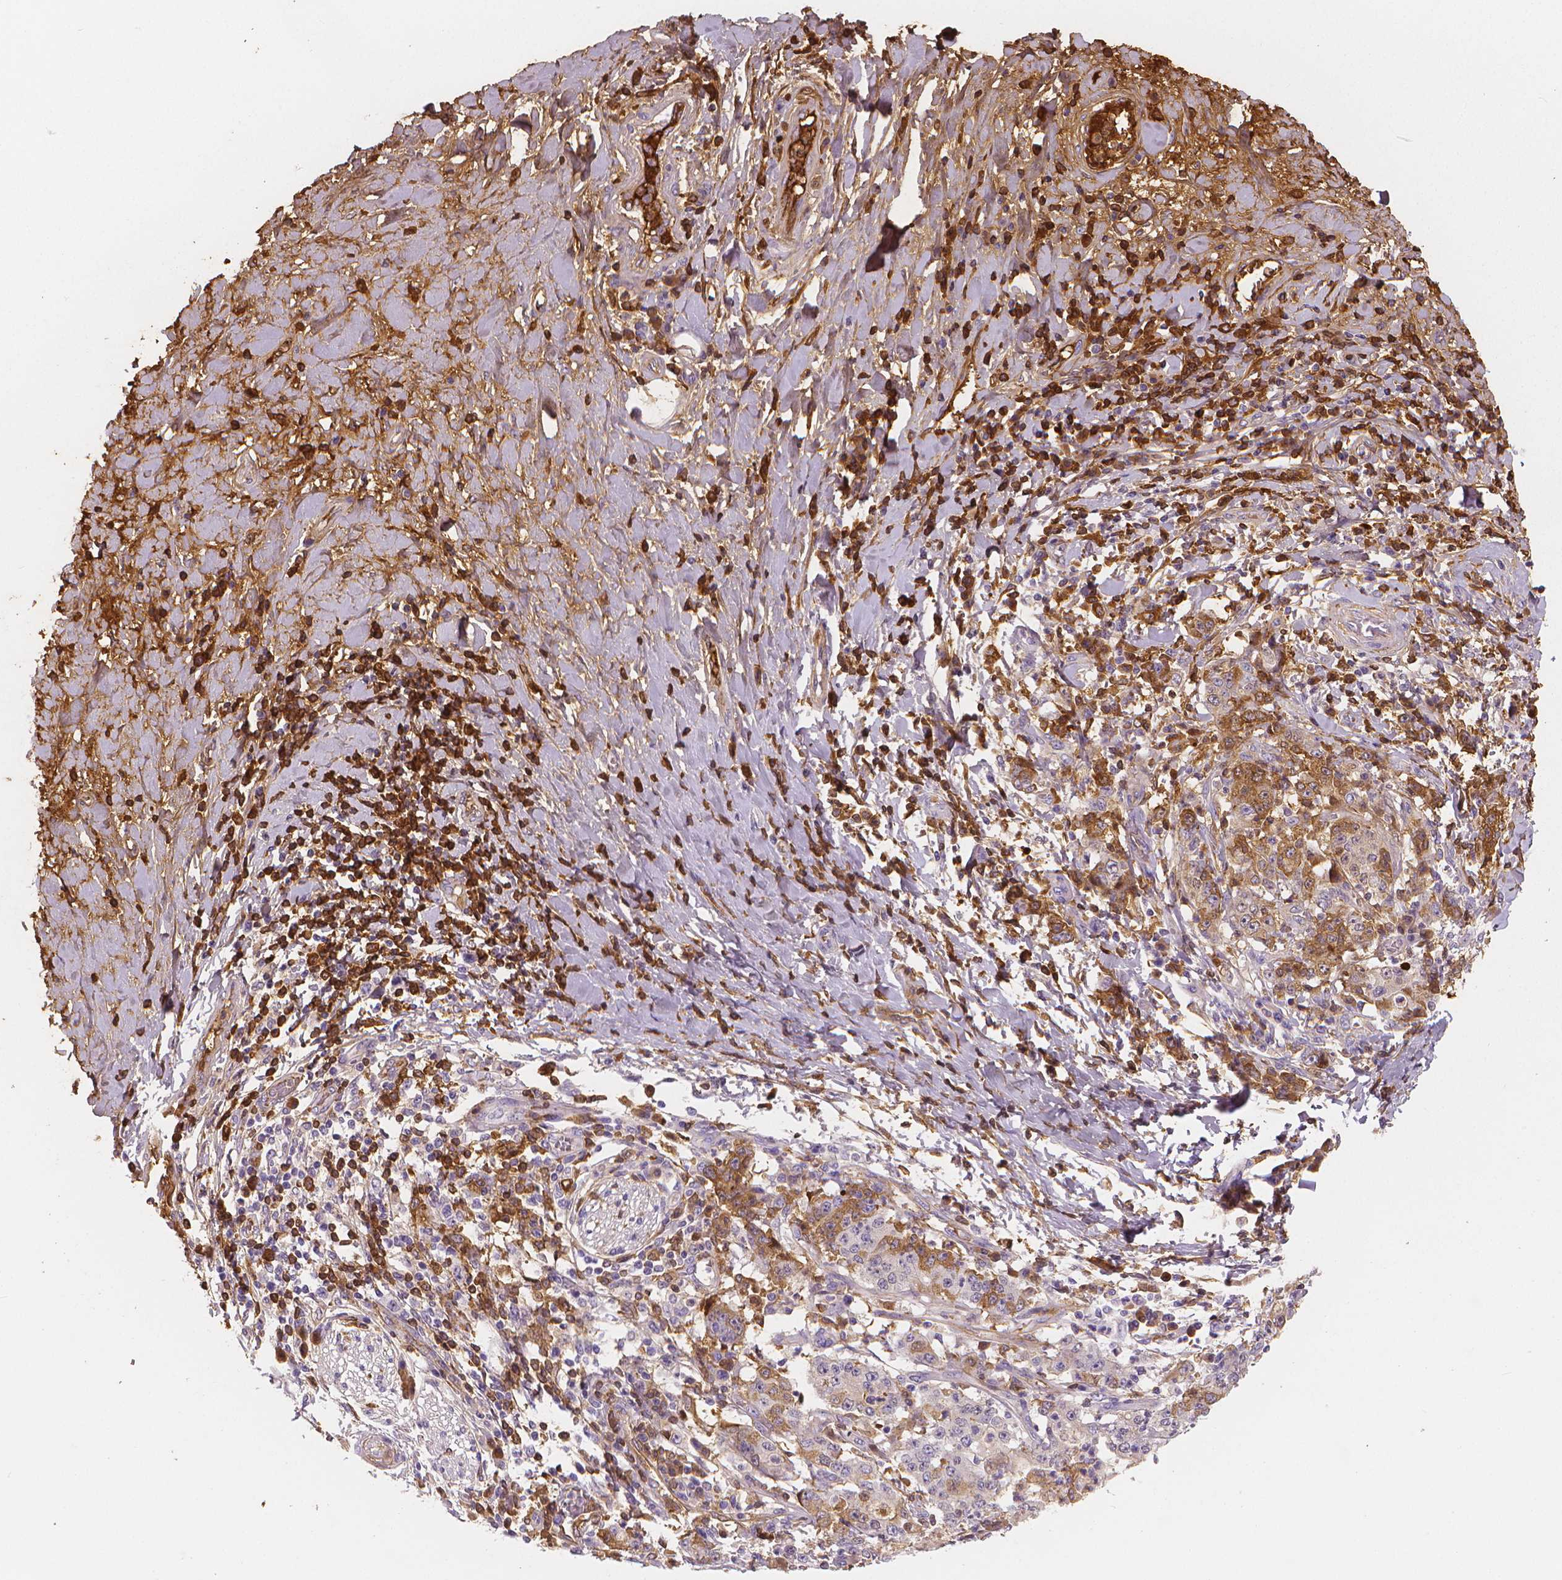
{"staining": {"intensity": "moderate", "quantity": ">75%", "location": "cytoplasmic/membranous"}, "tissue": "stomach cancer", "cell_type": "Tumor cells", "image_type": "cancer", "snomed": [{"axis": "morphology", "description": "Normal tissue, NOS"}, {"axis": "morphology", "description": "Adenocarcinoma, NOS"}, {"axis": "topography", "description": "Stomach, upper"}, {"axis": "topography", "description": "Stomach"}], "caption": "Immunohistochemistry (IHC) image of human adenocarcinoma (stomach) stained for a protein (brown), which exhibits medium levels of moderate cytoplasmic/membranous expression in approximately >75% of tumor cells.", "gene": "APOA4", "patient": {"sex": "male", "age": 59}}